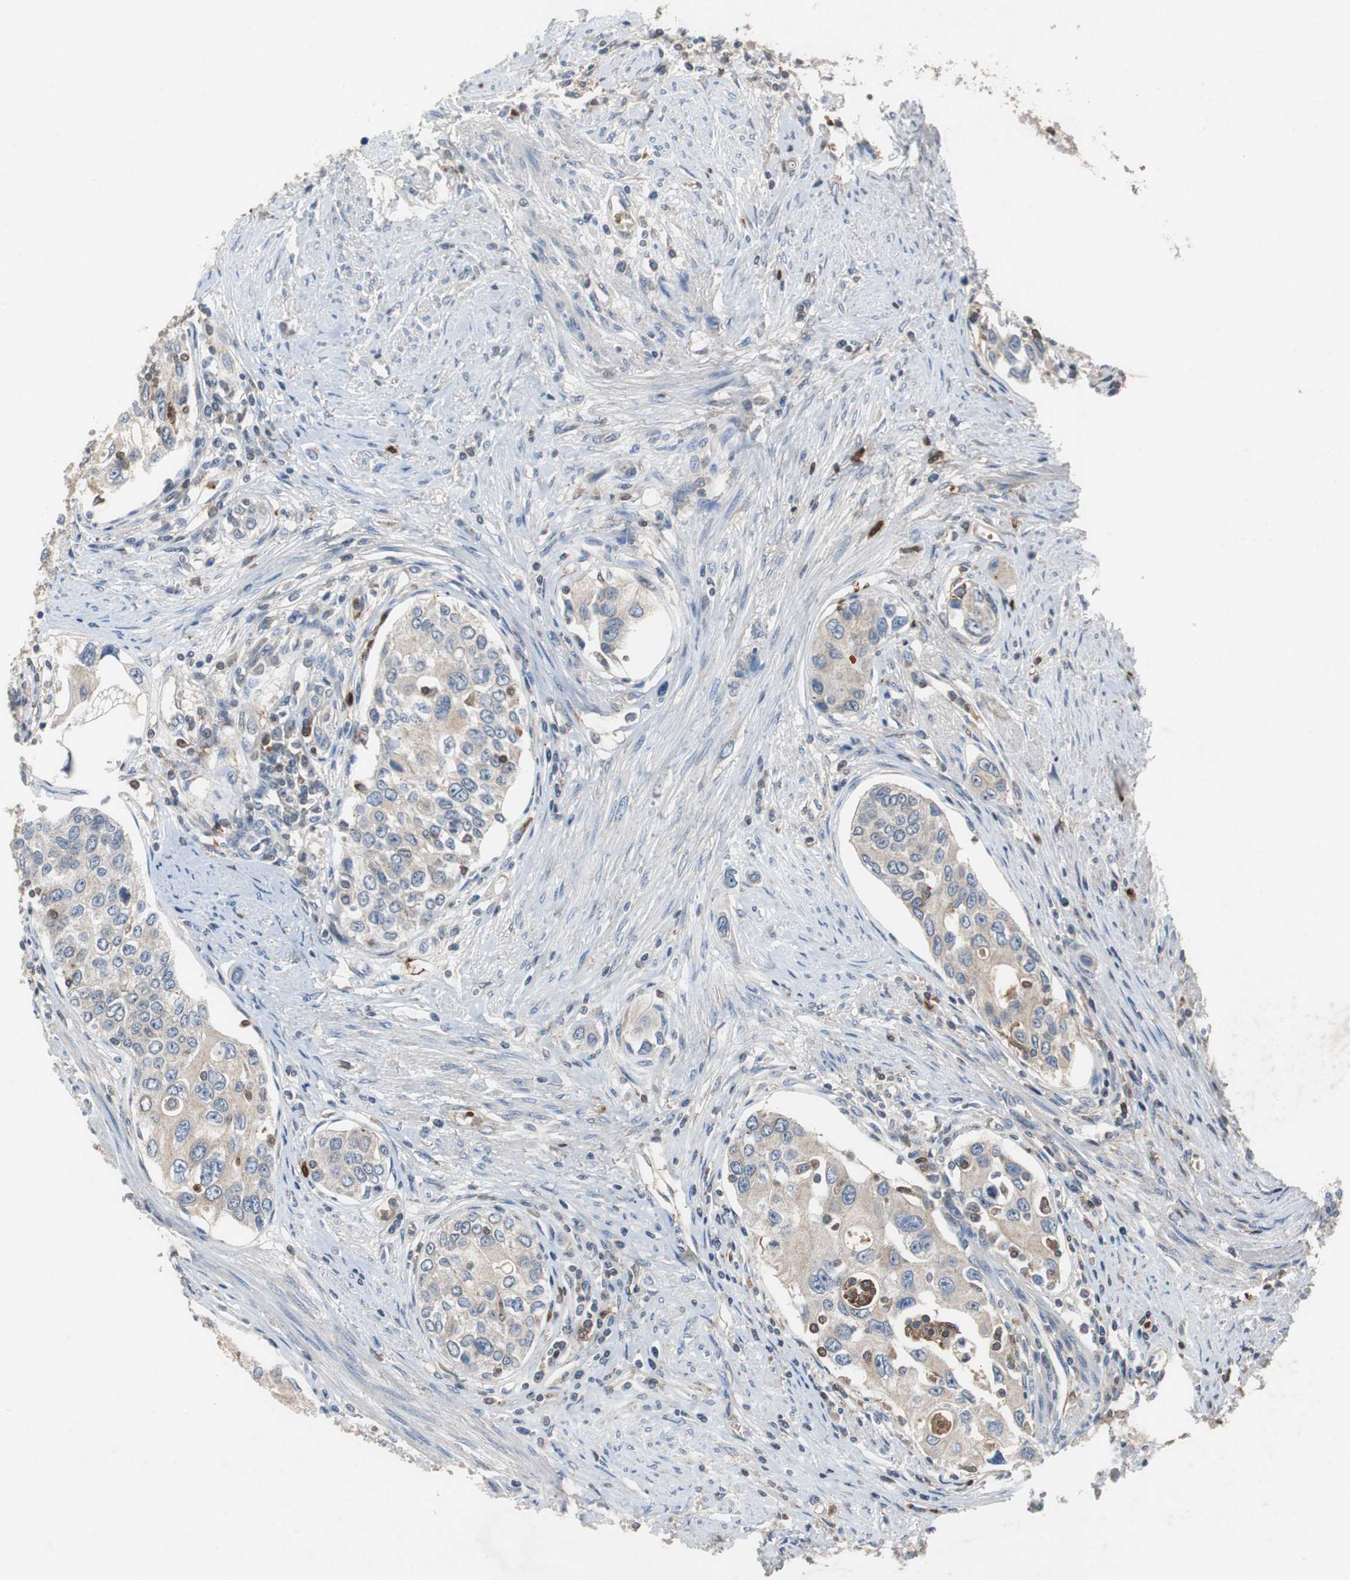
{"staining": {"intensity": "weak", "quantity": "25%-75%", "location": "cytoplasmic/membranous"}, "tissue": "urothelial cancer", "cell_type": "Tumor cells", "image_type": "cancer", "snomed": [{"axis": "morphology", "description": "Urothelial carcinoma, High grade"}, {"axis": "topography", "description": "Urinary bladder"}], "caption": "Human high-grade urothelial carcinoma stained for a protein (brown) displays weak cytoplasmic/membranous positive staining in approximately 25%-75% of tumor cells.", "gene": "CALB2", "patient": {"sex": "female", "age": 56}}